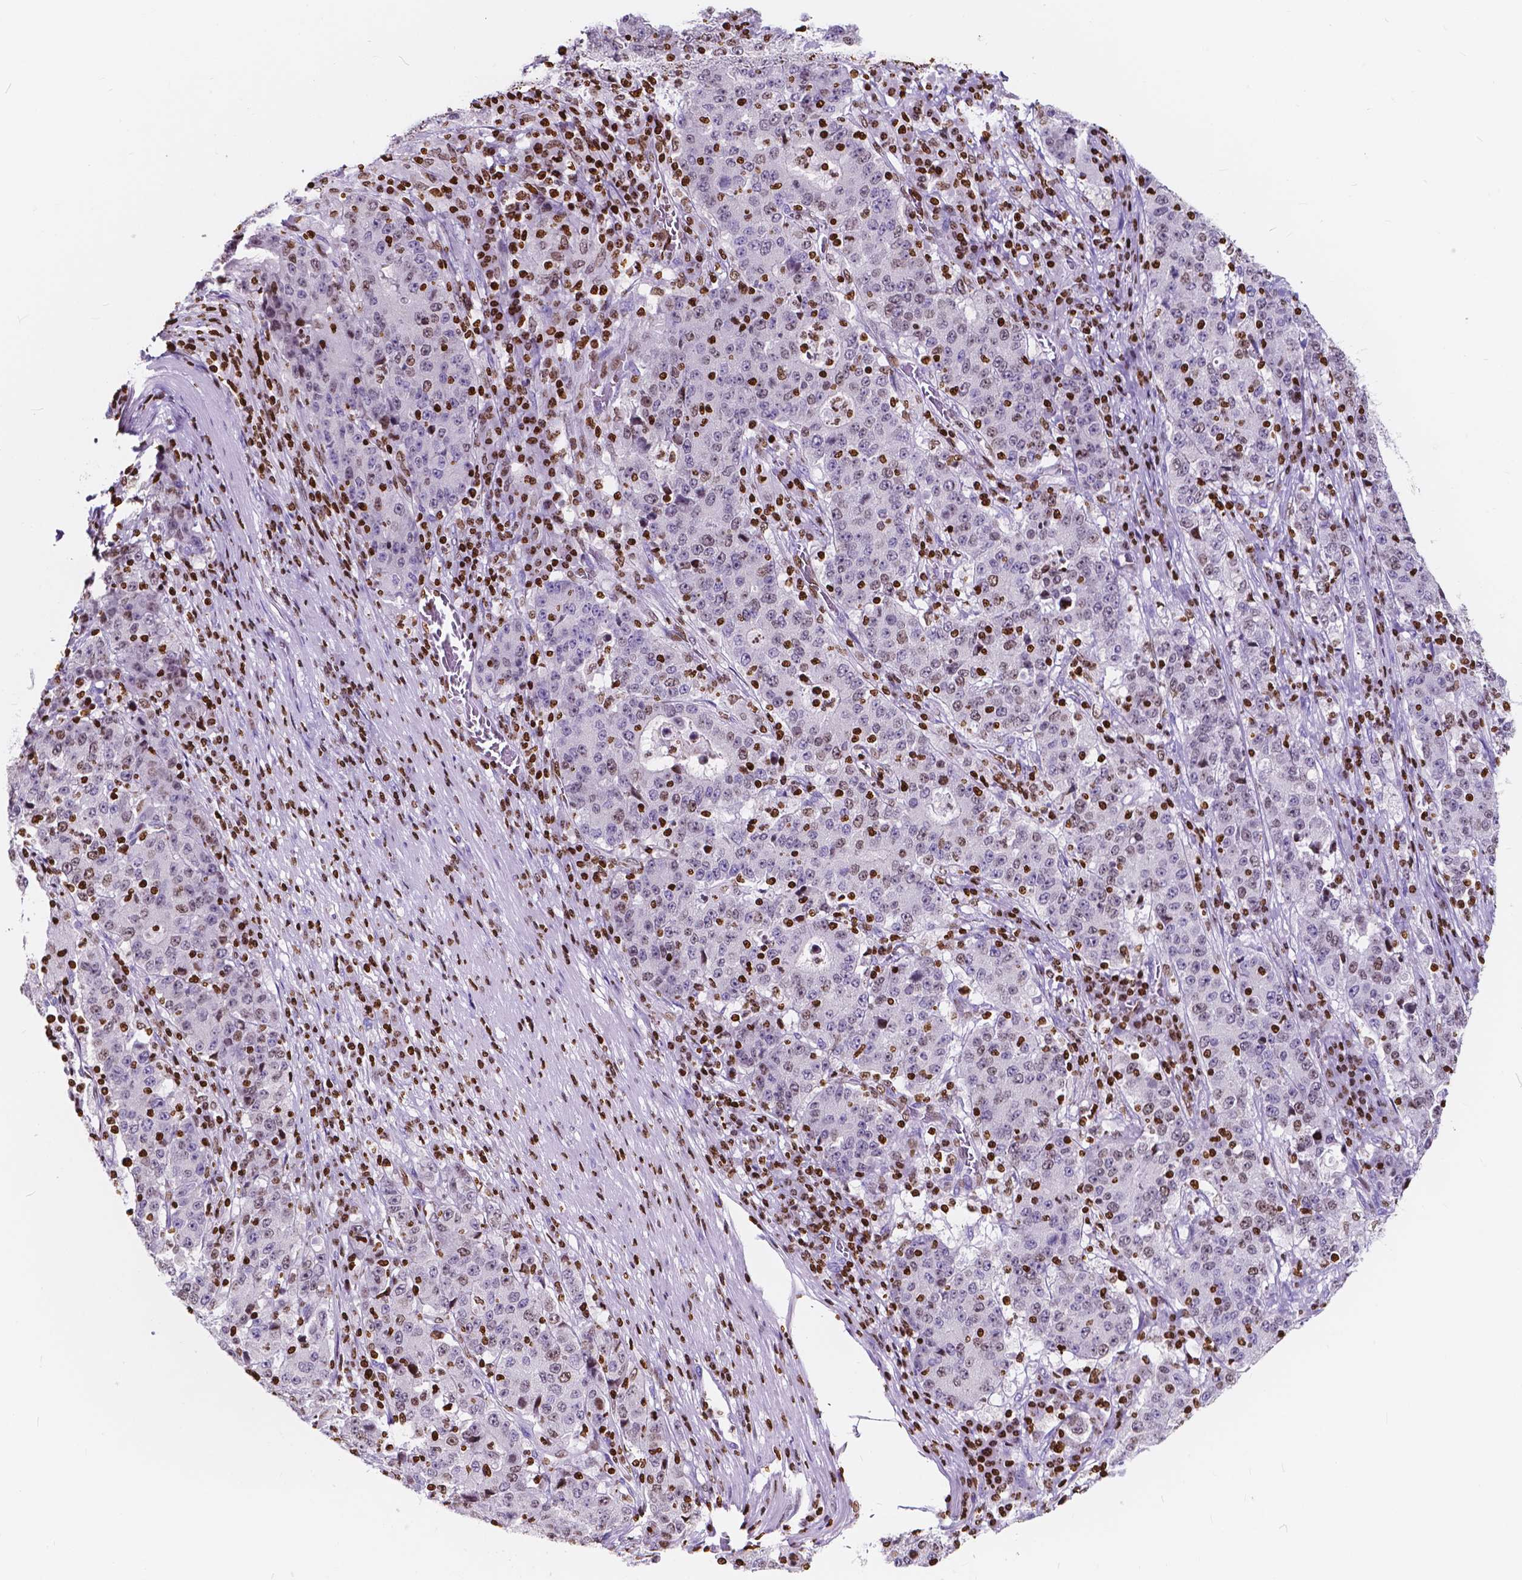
{"staining": {"intensity": "weak", "quantity": "<25%", "location": "nuclear"}, "tissue": "stomach cancer", "cell_type": "Tumor cells", "image_type": "cancer", "snomed": [{"axis": "morphology", "description": "Adenocarcinoma, NOS"}, {"axis": "topography", "description": "Stomach"}], "caption": "Tumor cells are negative for brown protein staining in stomach cancer.", "gene": "CBY3", "patient": {"sex": "male", "age": 59}}